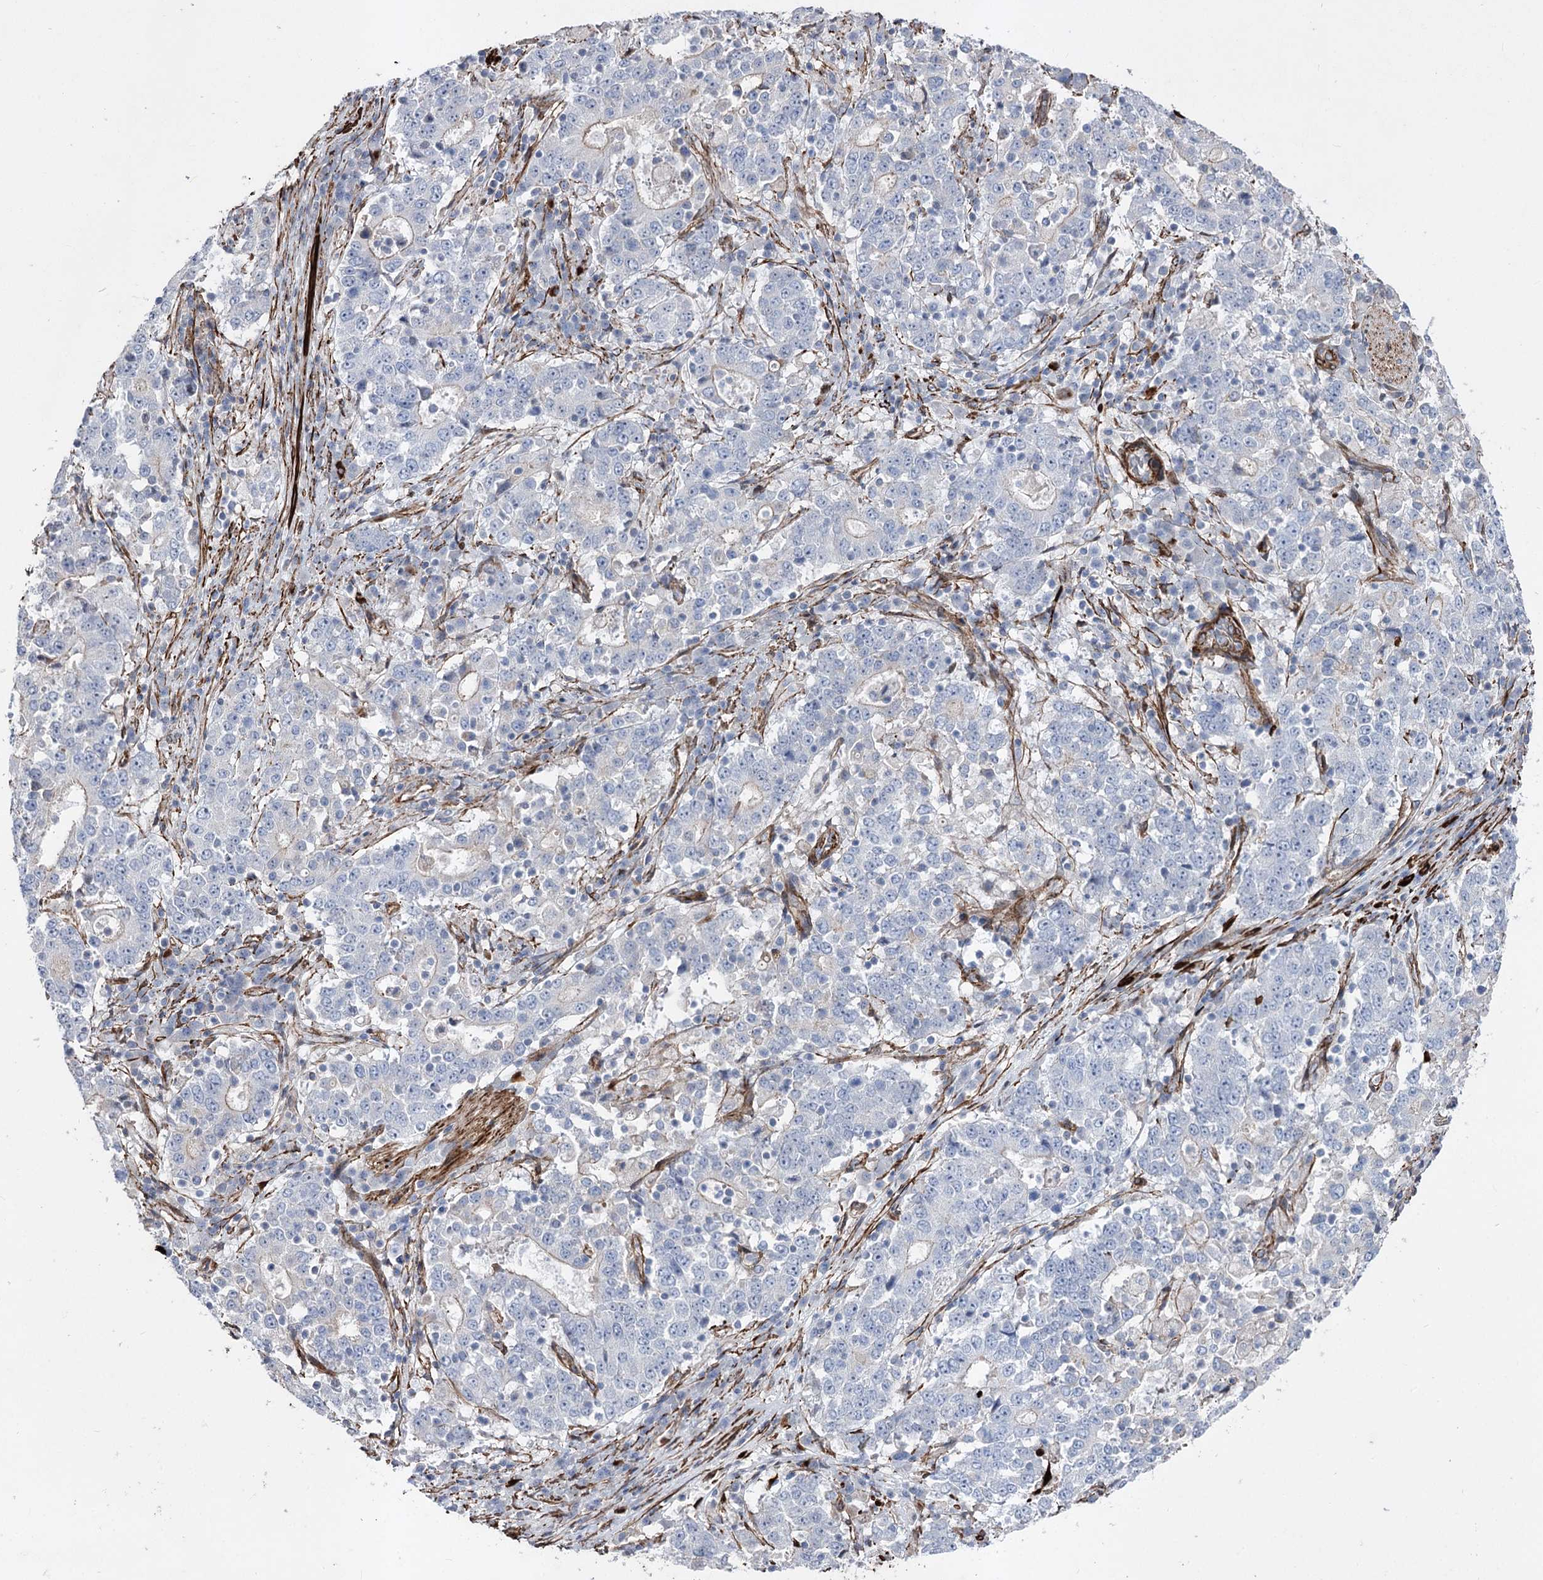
{"staining": {"intensity": "negative", "quantity": "none", "location": "none"}, "tissue": "stomach cancer", "cell_type": "Tumor cells", "image_type": "cancer", "snomed": [{"axis": "morphology", "description": "Adenocarcinoma, NOS"}, {"axis": "topography", "description": "Stomach"}], "caption": "DAB (3,3'-diaminobenzidine) immunohistochemical staining of stomach cancer shows no significant expression in tumor cells. Brightfield microscopy of immunohistochemistry (IHC) stained with DAB (brown) and hematoxylin (blue), captured at high magnification.", "gene": "ARHGAP20", "patient": {"sex": "male", "age": 59}}